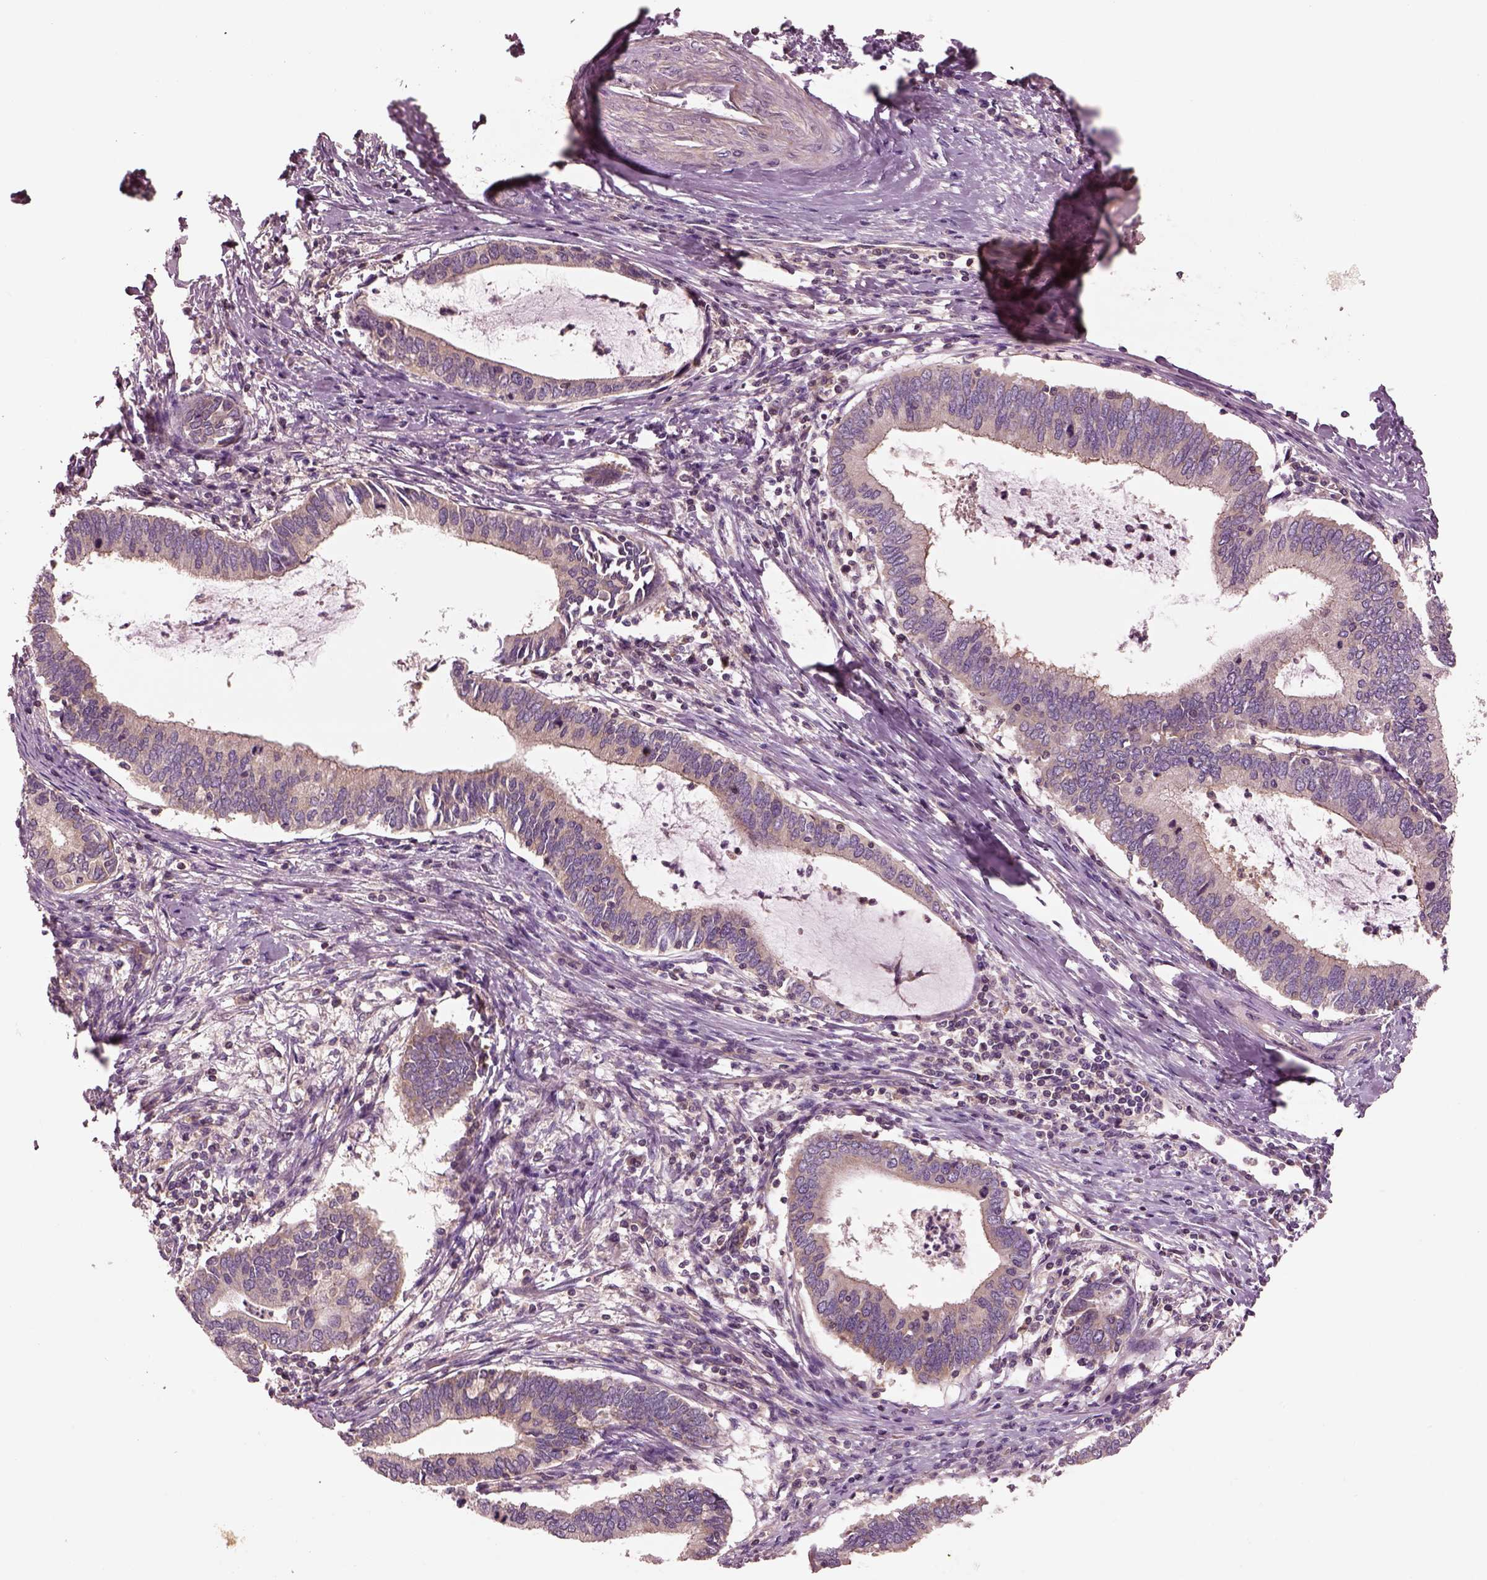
{"staining": {"intensity": "weak", "quantity": "25%-75%", "location": "cytoplasmic/membranous"}, "tissue": "cervical cancer", "cell_type": "Tumor cells", "image_type": "cancer", "snomed": [{"axis": "morphology", "description": "Adenocarcinoma, NOS"}, {"axis": "topography", "description": "Cervix"}], "caption": "The immunohistochemical stain shows weak cytoplasmic/membranous expression in tumor cells of cervical cancer (adenocarcinoma) tissue.", "gene": "CAD", "patient": {"sex": "female", "age": 42}}